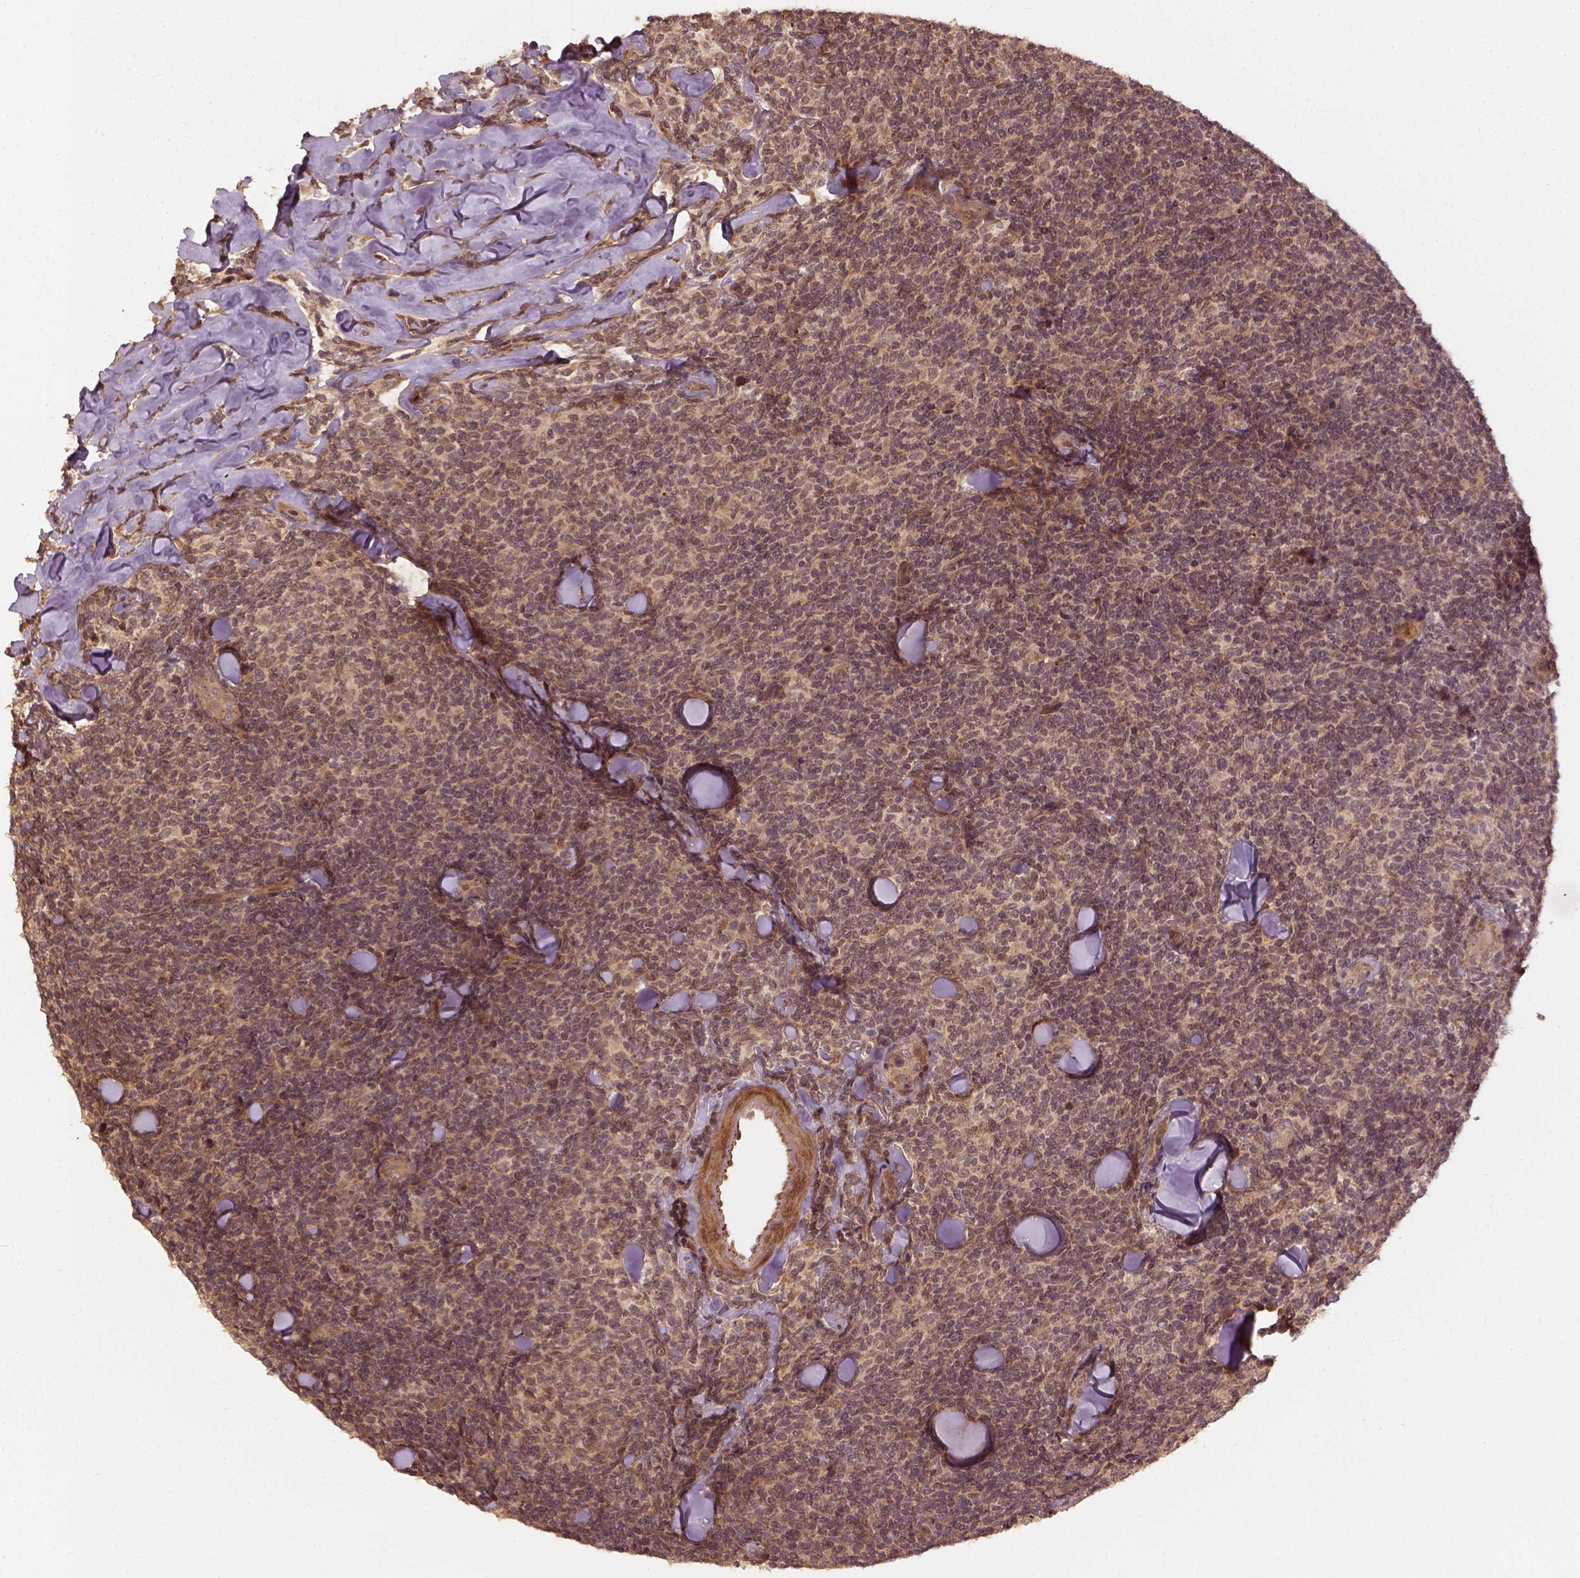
{"staining": {"intensity": "weak", "quantity": "25%-75%", "location": "cytoplasmic/membranous"}, "tissue": "lymphoma", "cell_type": "Tumor cells", "image_type": "cancer", "snomed": [{"axis": "morphology", "description": "Malignant lymphoma, non-Hodgkin's type, Low grade"}, {"axis": "topography", "description": "Lymph node"}], "caption": "The photomicrograph displays a brown stain indicating the presence of a protein in the cytoplasmic/membranous of tumor cells in lymphoma.", "gene": "VEGFA", "patient": {"sex": "female", "age": 56}}